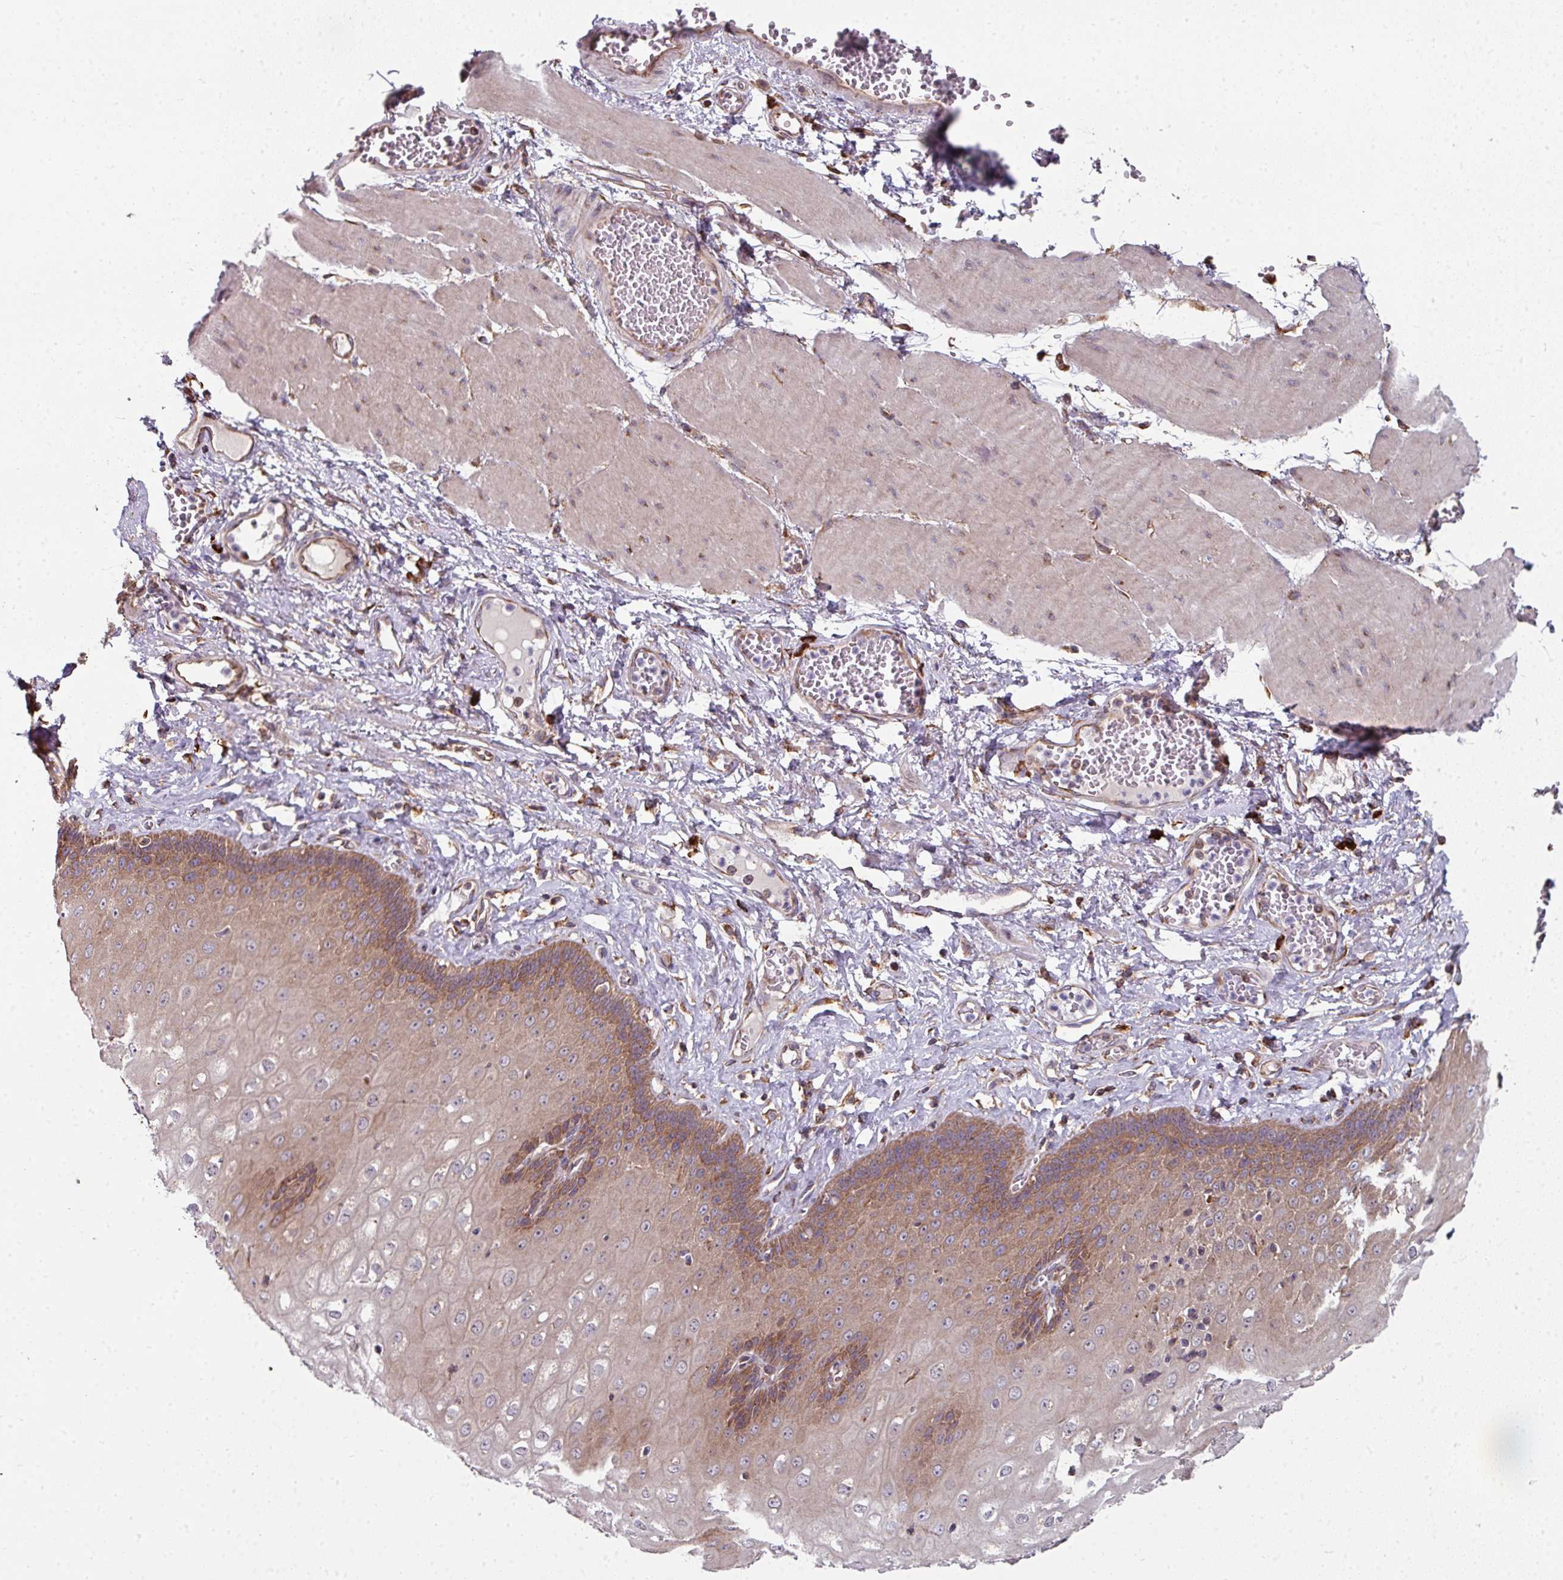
{"staining": {"intensity": "moderate", "quantity": ">75%", "location": "cytoplasmic/membranous"}, "tissue": "esophagus", "cell_type": "Squamous epithelial cells", "image_type": "normal", "snomed": [{"axis": "morphology", "description": "Normal tissue, NOS"}, {"axis": "topography", "description": "Esophagus"}], "caption": "Protein analysis of normal esophagus exhibits moderate cytoplasmic/membranous positivity in about >75% of squamous epithelial cells.", "gene": "FAT4", "patient": {"sex": "male", "age": 60}}